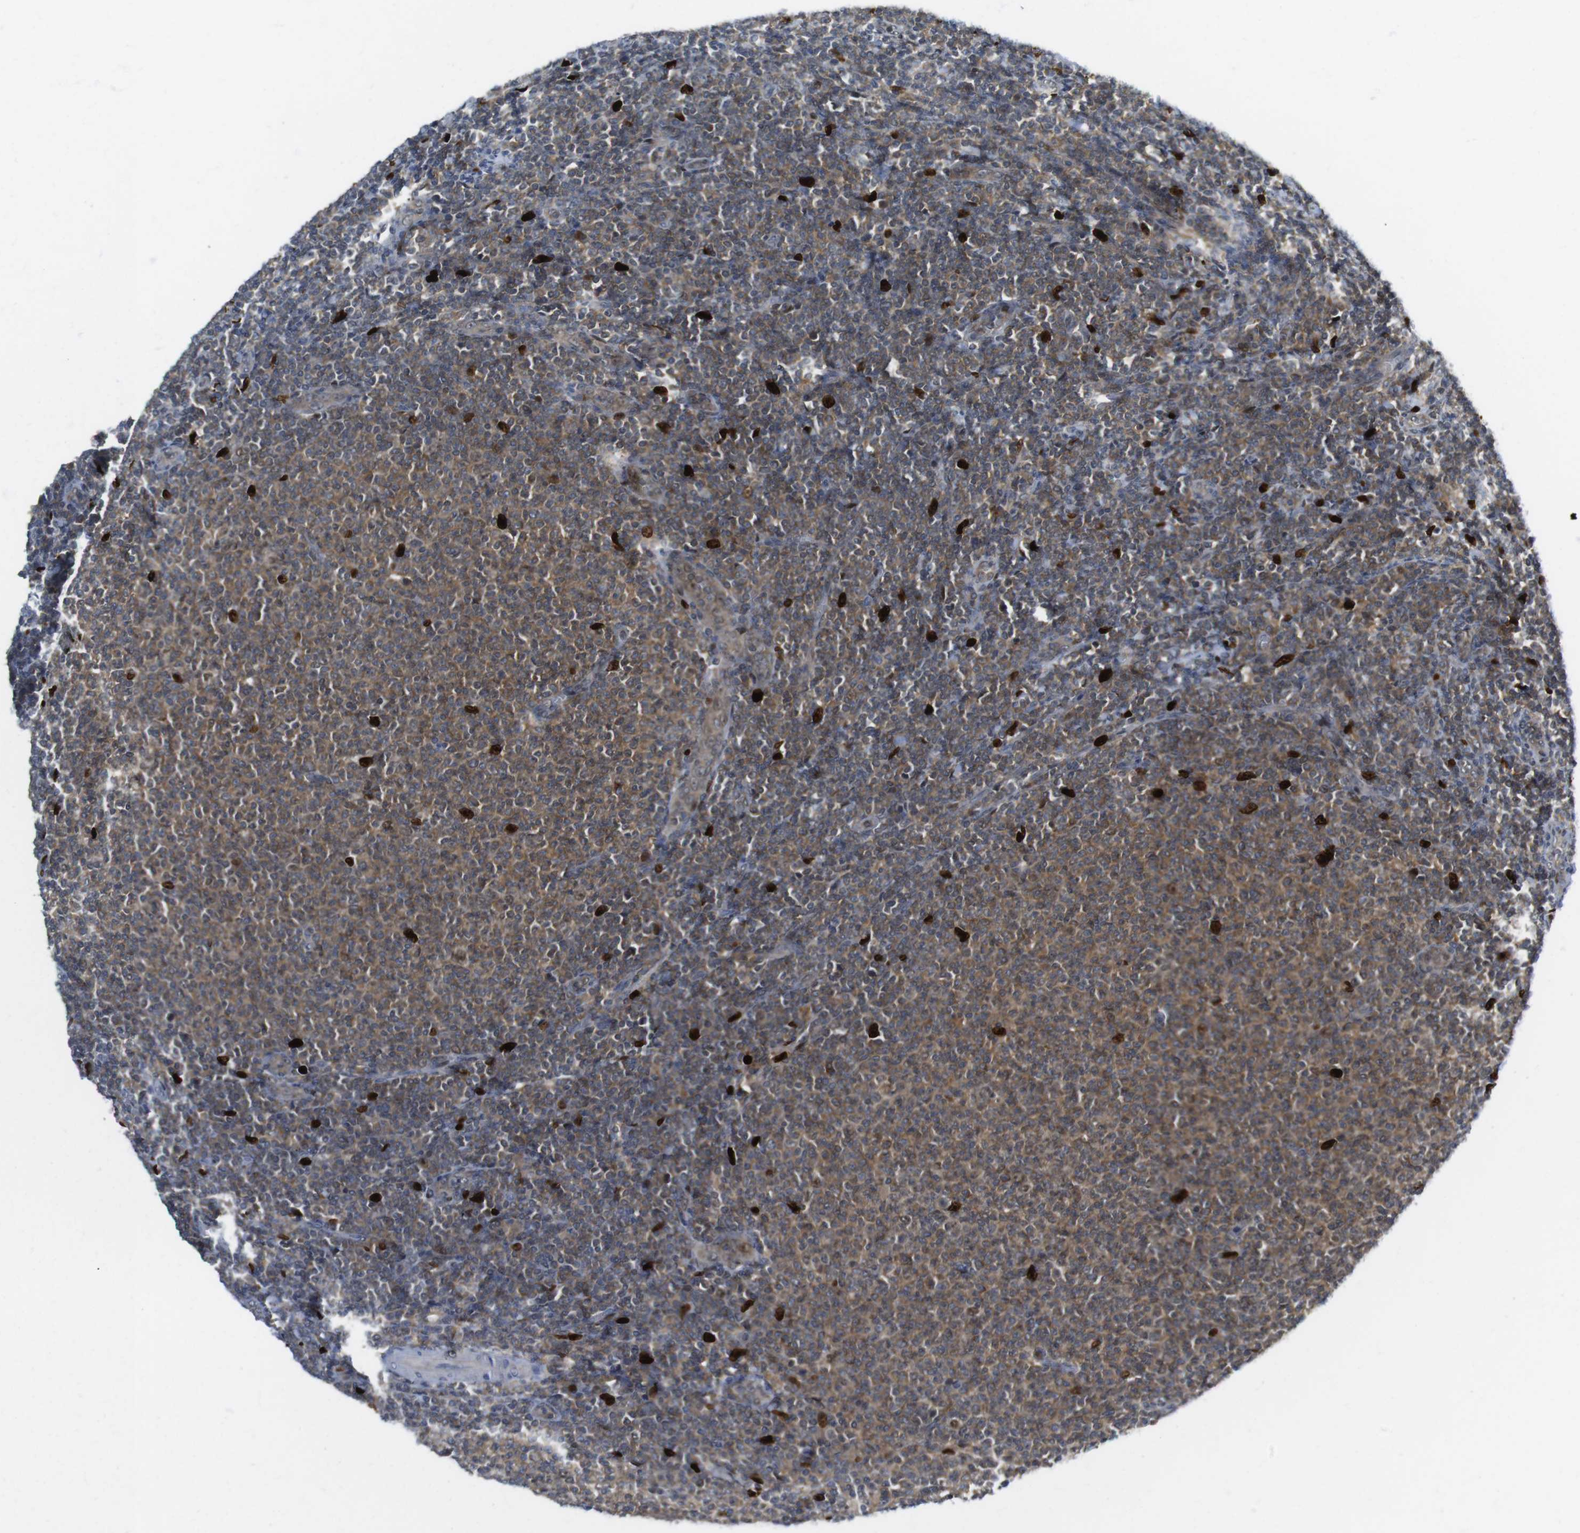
{"staining": {"intensity": "moderate", "quantity": ">75%", "location": "cytoplasmic/membranous"}, "tissue": "lymphoma", "cell_type": "Tumor cells", "image_type": "cancer", "snomed": [{"axis": "morphology", "description": "Malignant lymphoma, non-Hodgkin's type, Low grade"}, {"axis": "topography", "description": "Lymph node"}], "caption": "The image displays staining of malignant lymphoma, non-Hodgkin's type (low-grade), revealing moderate cytoplasmic/membranous protein expression (brown color) within tumor cells. Nuclei are stained in blue.", "gene": "RCC1", "patient": {"sex": "male", "age": 66}}